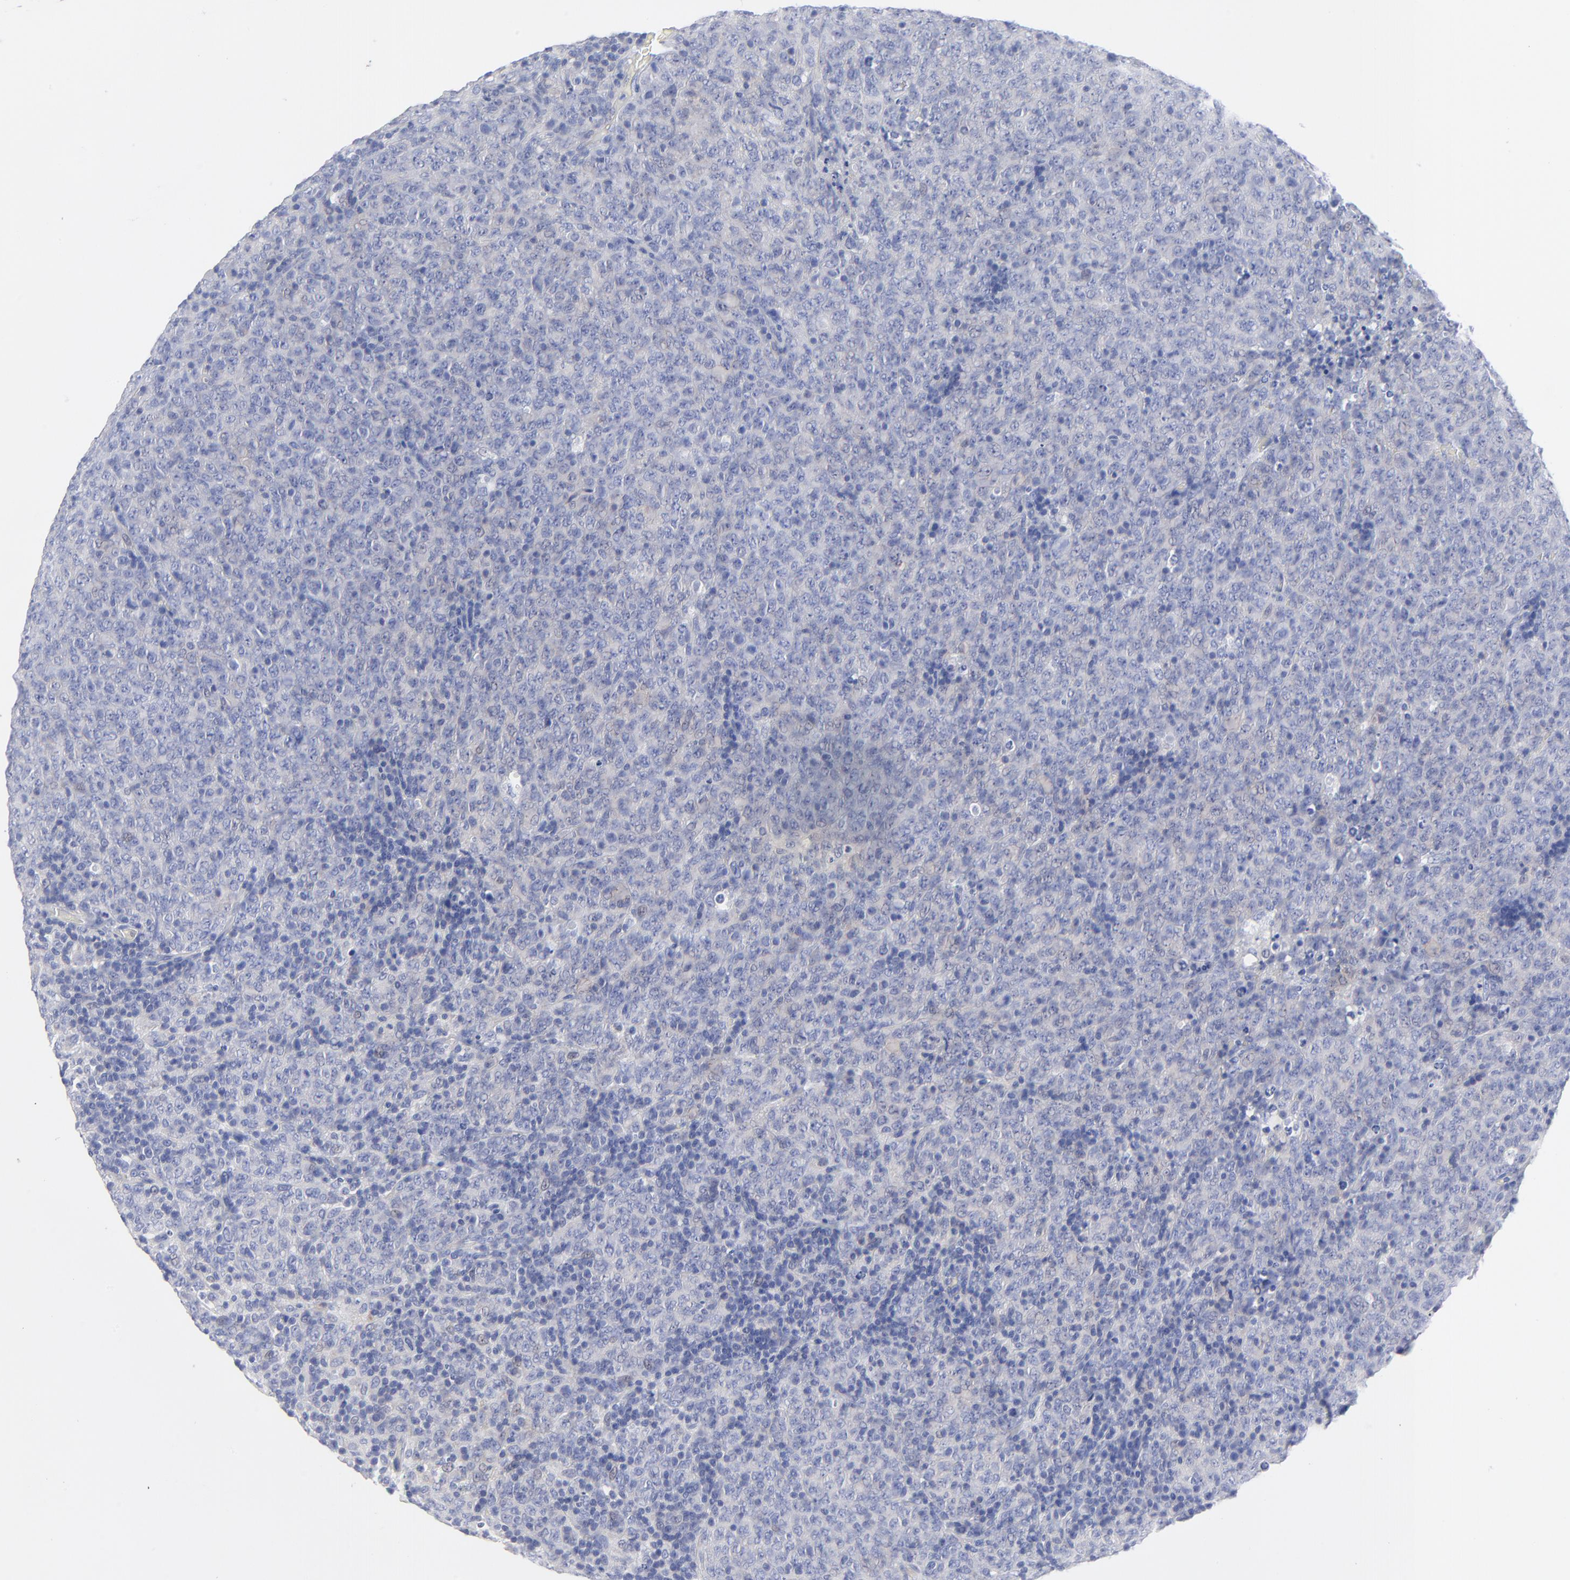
{"staining": {"intensity": "negative", "quantity": "none", "location": "none"}, "tissue": "lymphoma", "cell_type": "Tumor cells", "image_type": "cancer", "snomed": [{"axis": "morphology", "description": "Malignant lymphoma, non-Hodgkin's type, High grade"}, {"axis": "topography", "description": "Tonsil"}], "caption": "Immunohistochemistry (IHC) image of human high-grade malignant lymphoma, non-Hodgkin's type stained for a protein (brown), which exhibits no expression in tumor cells. Brightfield microscopy of immunohistochemistry stained with DAB (3,3'-diaminobenzidine) (brown) and hematoxylin (blue), captured at high magnification.", "gene": "PSD3", "patient": {"sex": "female", "age": 36}}